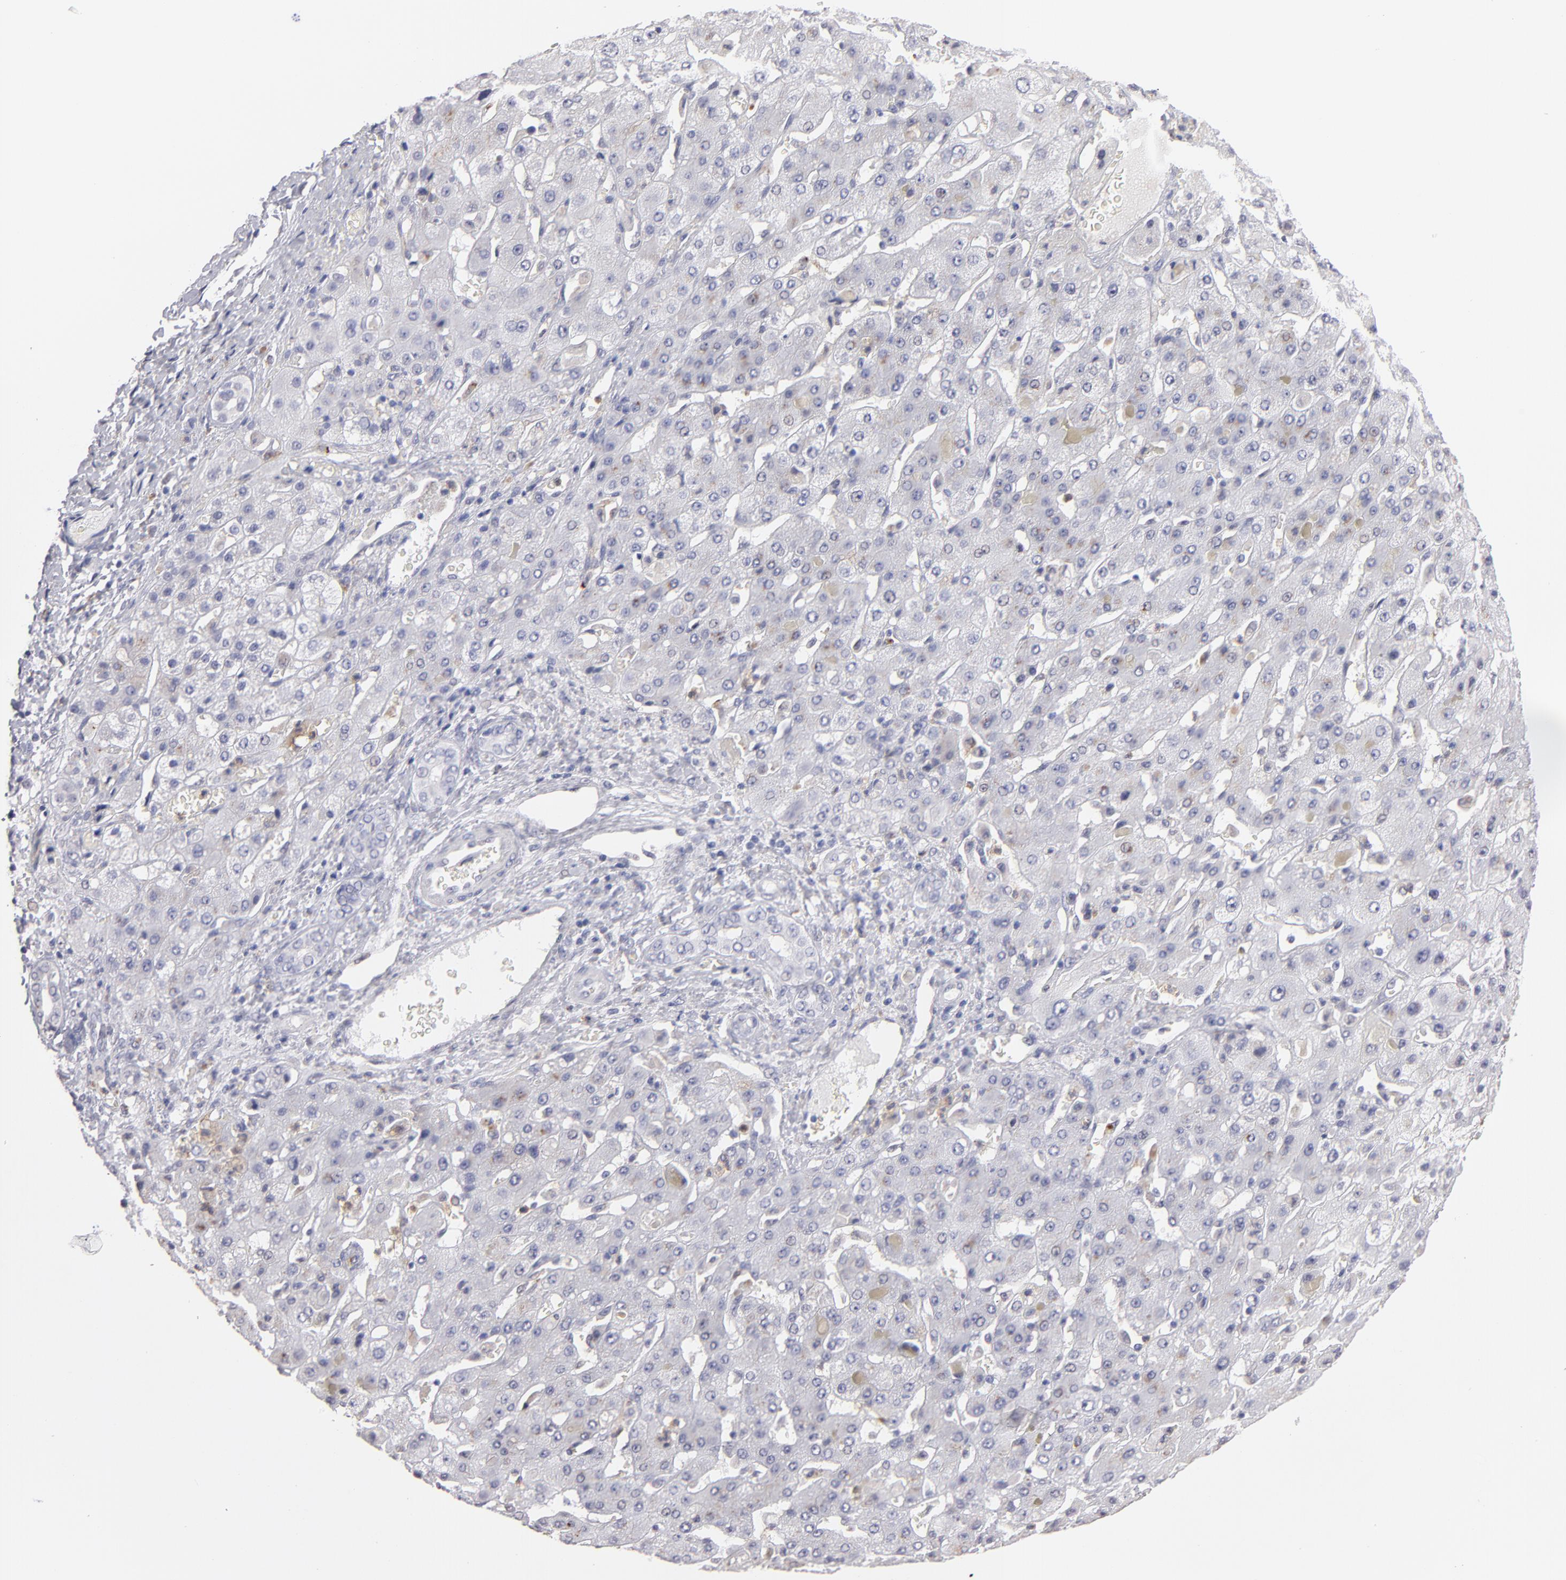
{"staining": {"intensity": "negative", "quantity": "none", "location": "none"}, "tissue": "liver cancer", "cell_type": "Tumor cells", "image_type": "cancer", "snomed": [{"axis": "morphology", "description": "Cholangiocarcinoma"}, {"axis": "topography", "description": "Liver"}], "caption": "The micrograph exhibits no significant expression in tumor cells of liver cancer (cholangiocarcinoma). The staining is performed using DAB brown chromogen with nuclei counter-stained in using hematoxylin.", "gene": "MGAM", "patient": {"sex": "female", "age": 52}}